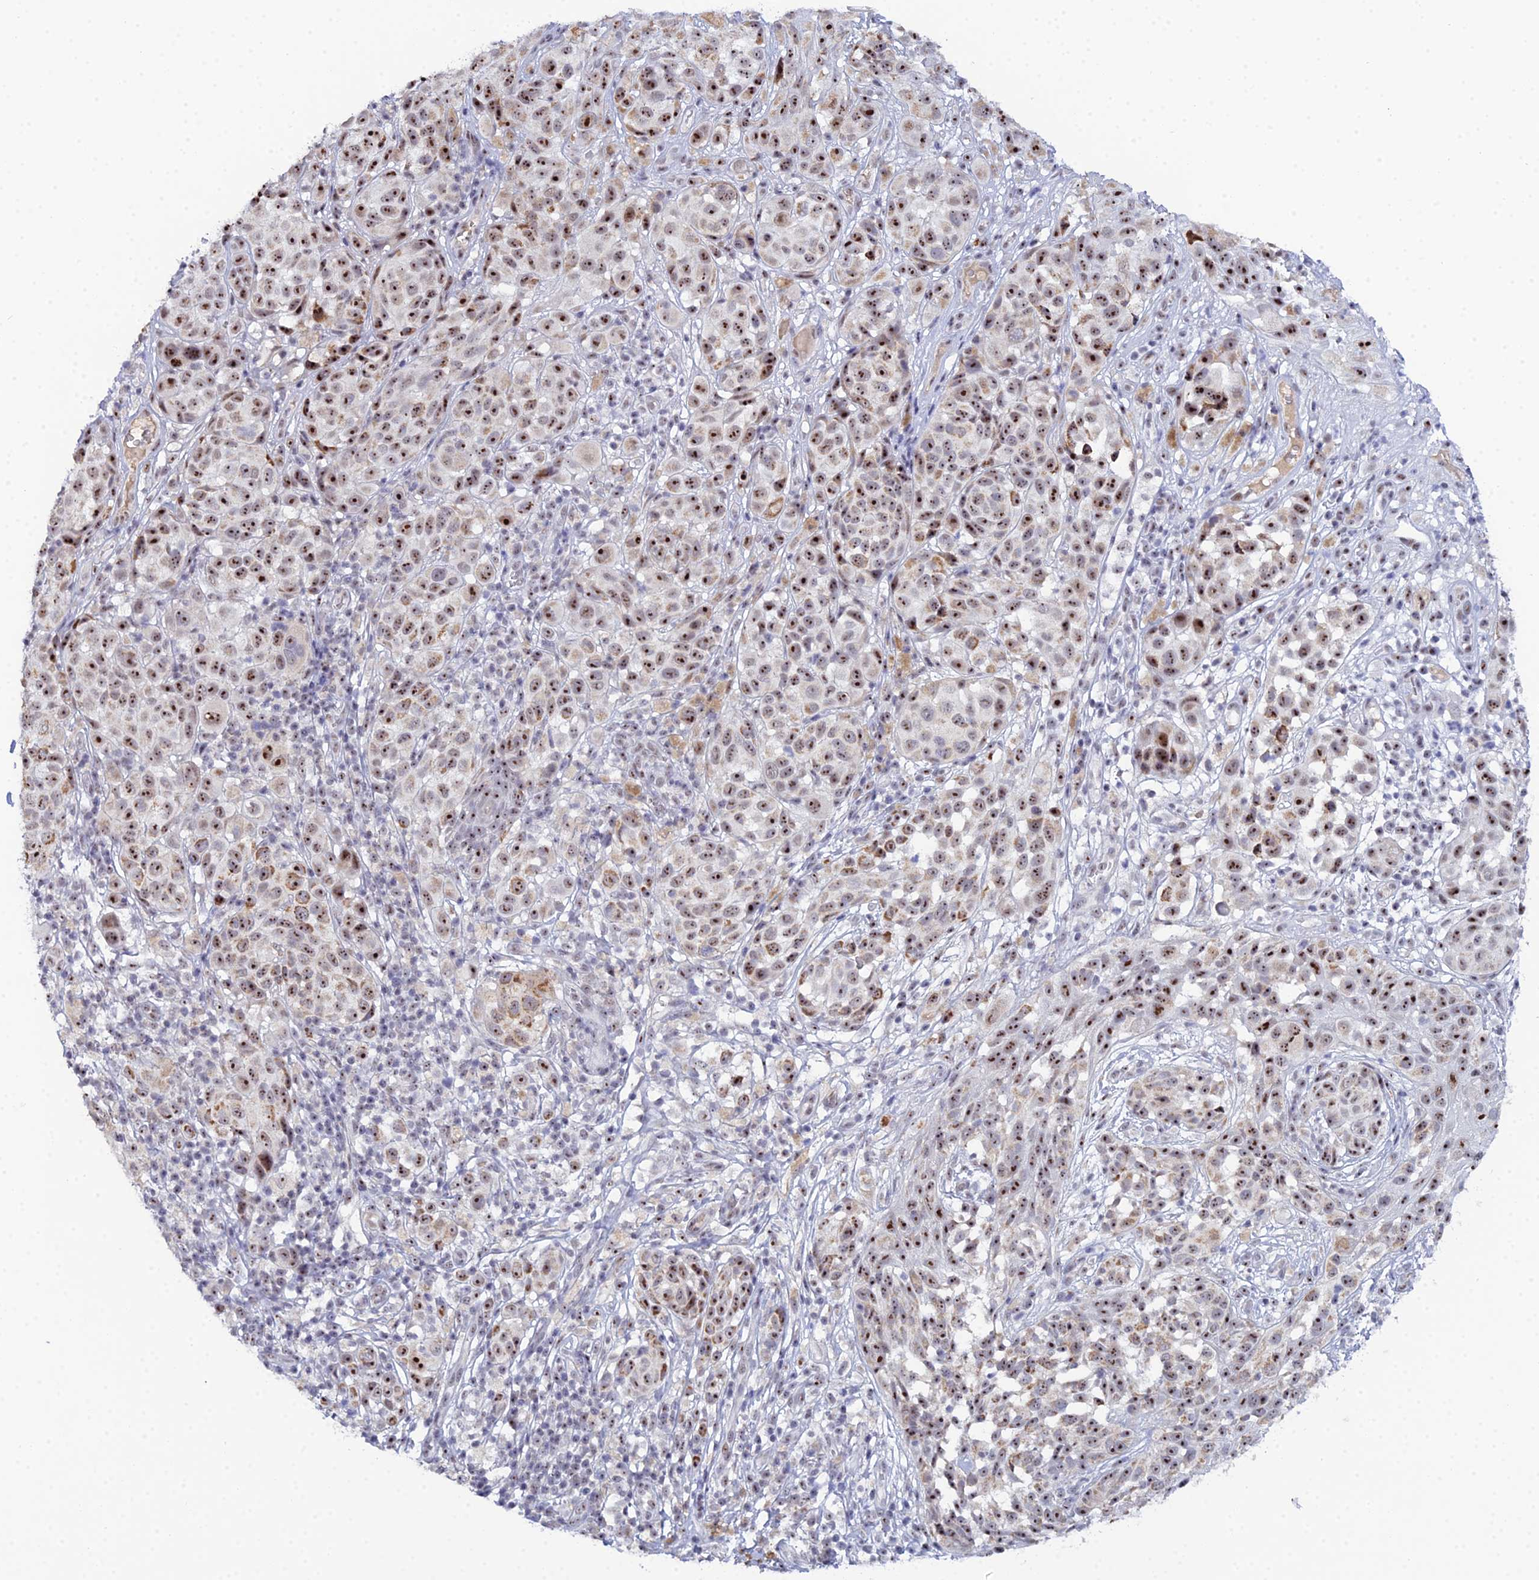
{"staining": {"intensity": "moderate", "quantity": ">75%", "location": "nuclear"}, "tissue": "melanoma", "cell_type": "Tumor cells", "image_type": "cancer", "snomed": [{"axis": "morphology", "description": "Malignant melanoma, NOS"}, {"axis": "topography", "description": "Skin"}], "caption": "Protein expression analysis of human melanoma reveals moderate nuclear expression in approximately >75% of tumor cells.", "gene": "PLPP4", "patient": {"sex": "male", "age": 38}}